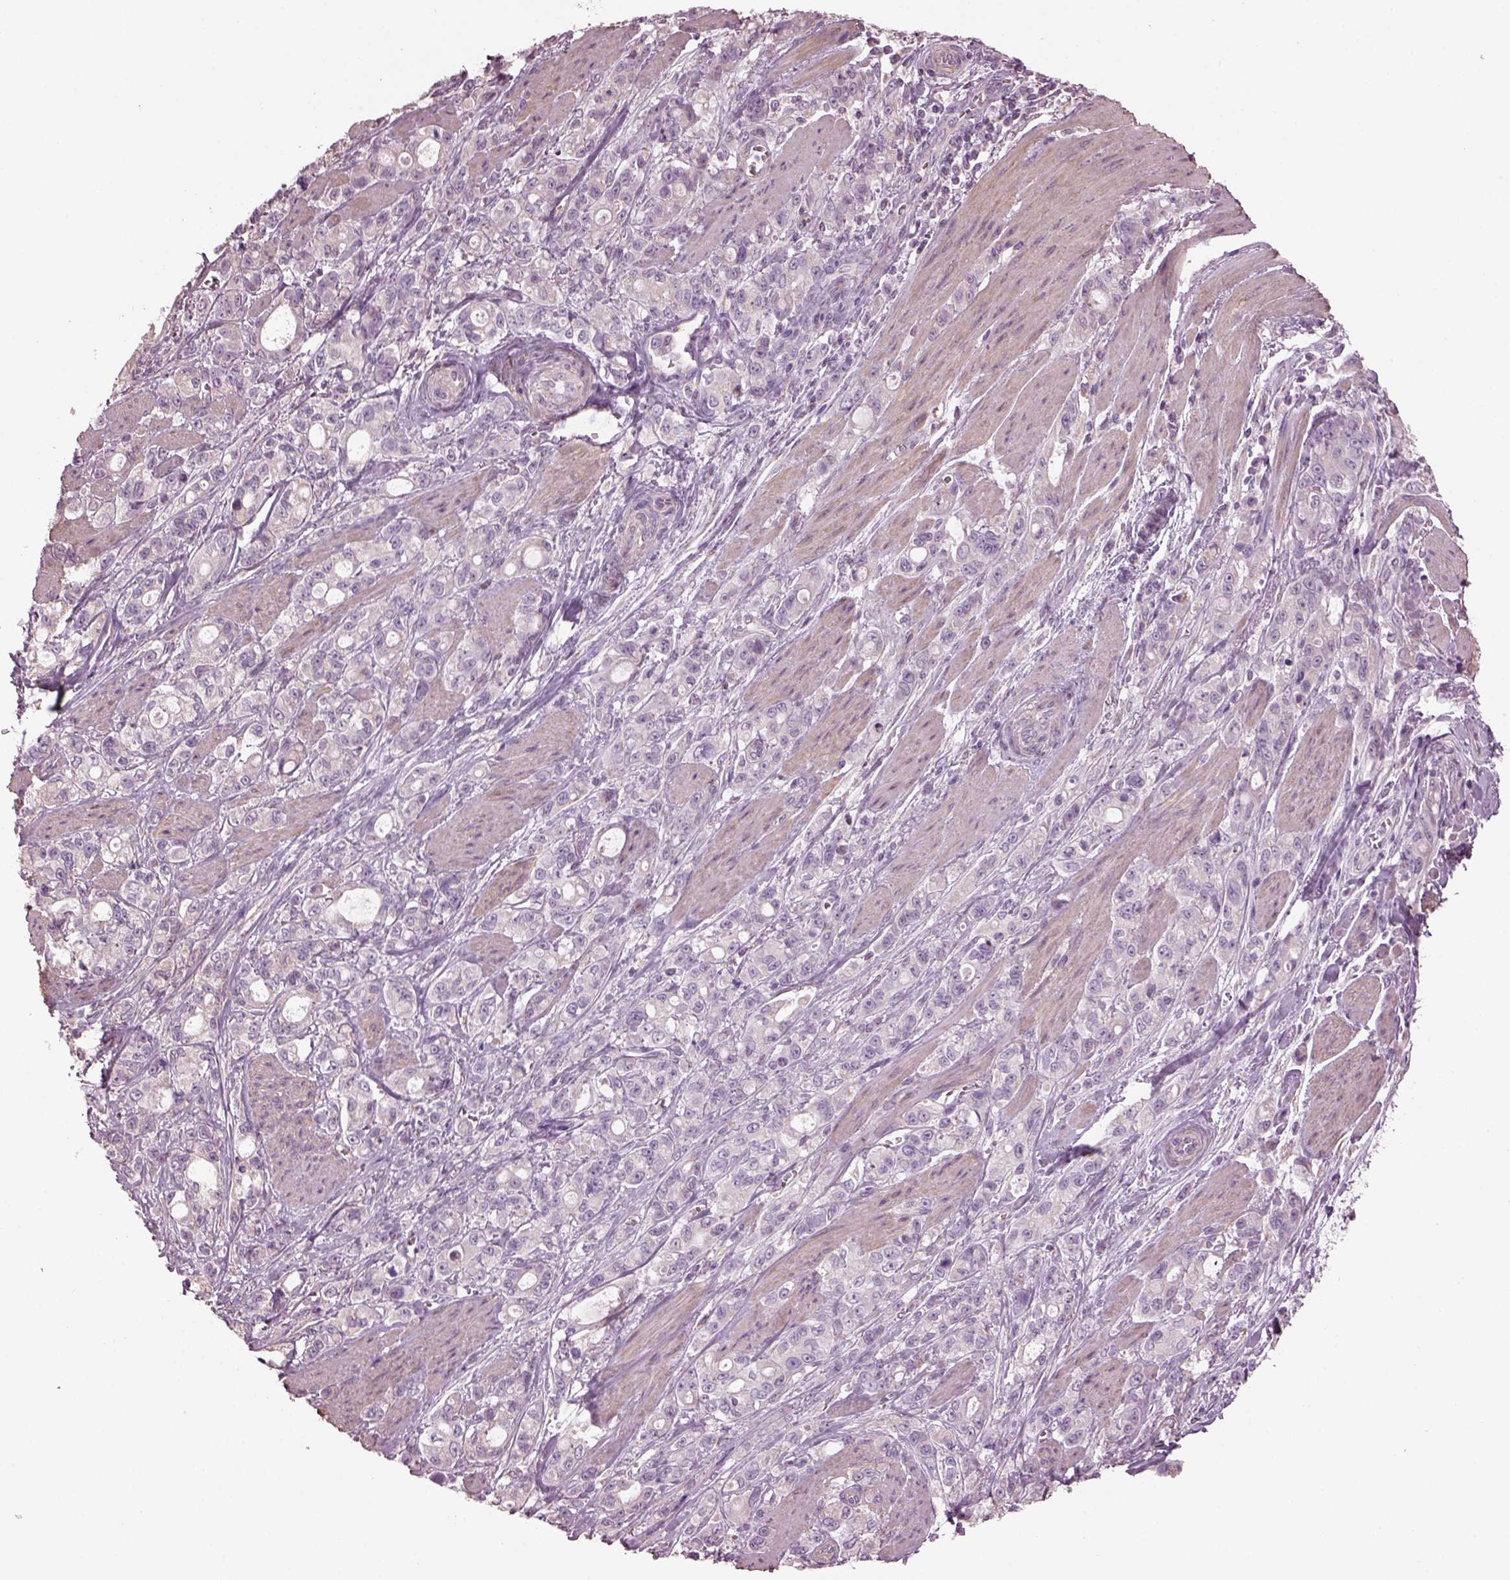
{"staining": {"intensity": "negative", "quantity": "none", "location": "none"}, "tissue": "stomach cancer", "cell_type": "Tumor cells", "image_type": "cancer", "snomed": [{"axis": "morphology", "description": "Adenocarcinoma, NOS"}, {"axis": "topography", "description": "Stomach"}], "caption": "This is an IHC micrograph of stomach adenocarcinoma. There is no expression in tumor cells.", "gene": "SPATA7", "patient": {"sex": "male", "age": 63}}